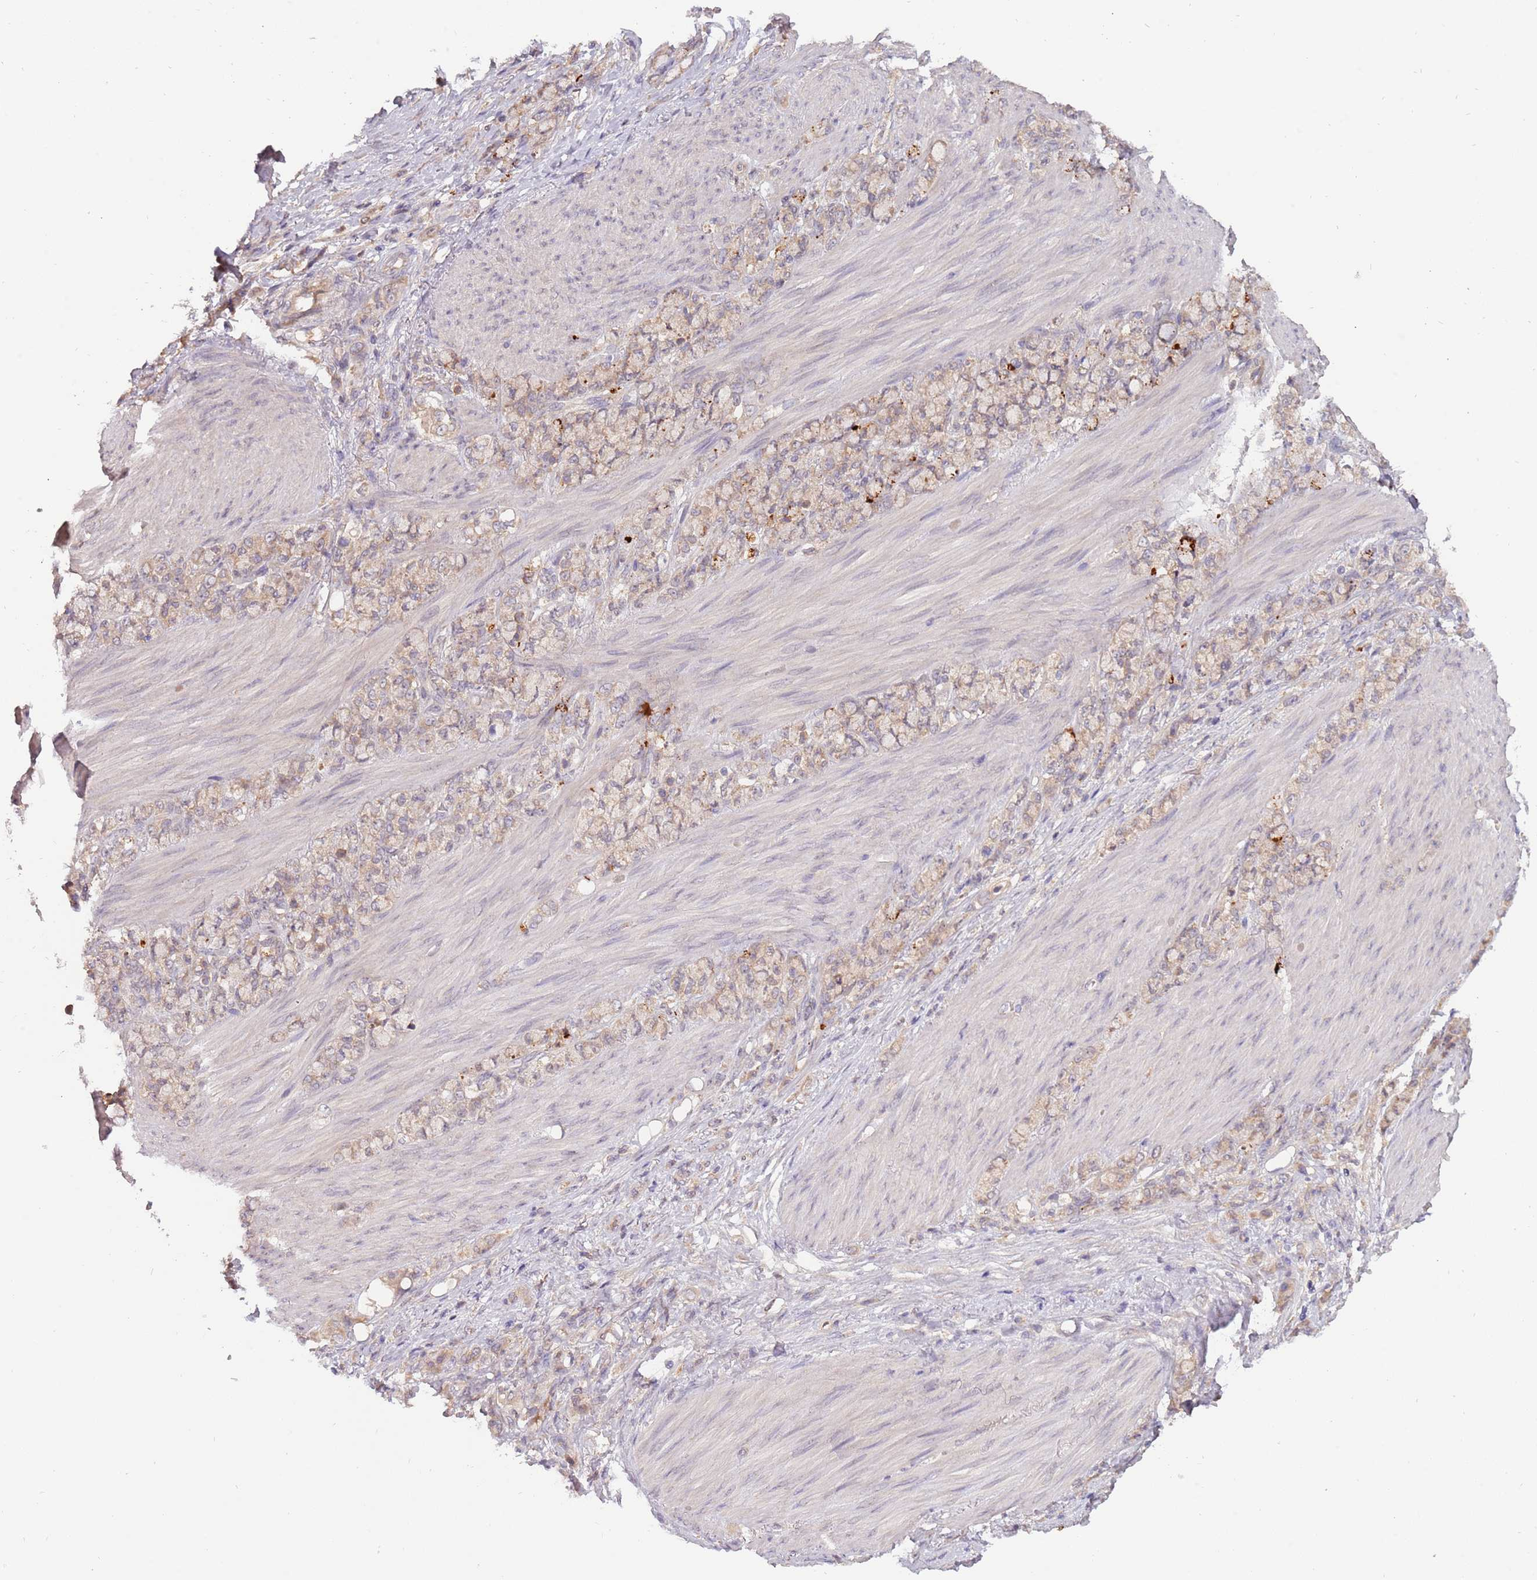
{"staining": {"intensity": "weak", "quantity": "25%-75%", "location": "cytoplasmic/membranous"}, "tissue": "stomach cancer", "cell_type": "Tumor cells", "image_type": "cancer", "snomed": [{"axis": "morphology", "description": "Normal tissue, NOS"}, {"axis": "morphology", "description": "Adenocarcinoma, NOS"}, {"axis": "topography", "description": "Stomach"}], "caption": "A photomicrograph of stomach adenocarcinoma stained for a protein shows weak cytoplasmic/membranous brown staining in tumor cells.", "gene": "USP32", "patient": {"sex": "female", "age": 79}}